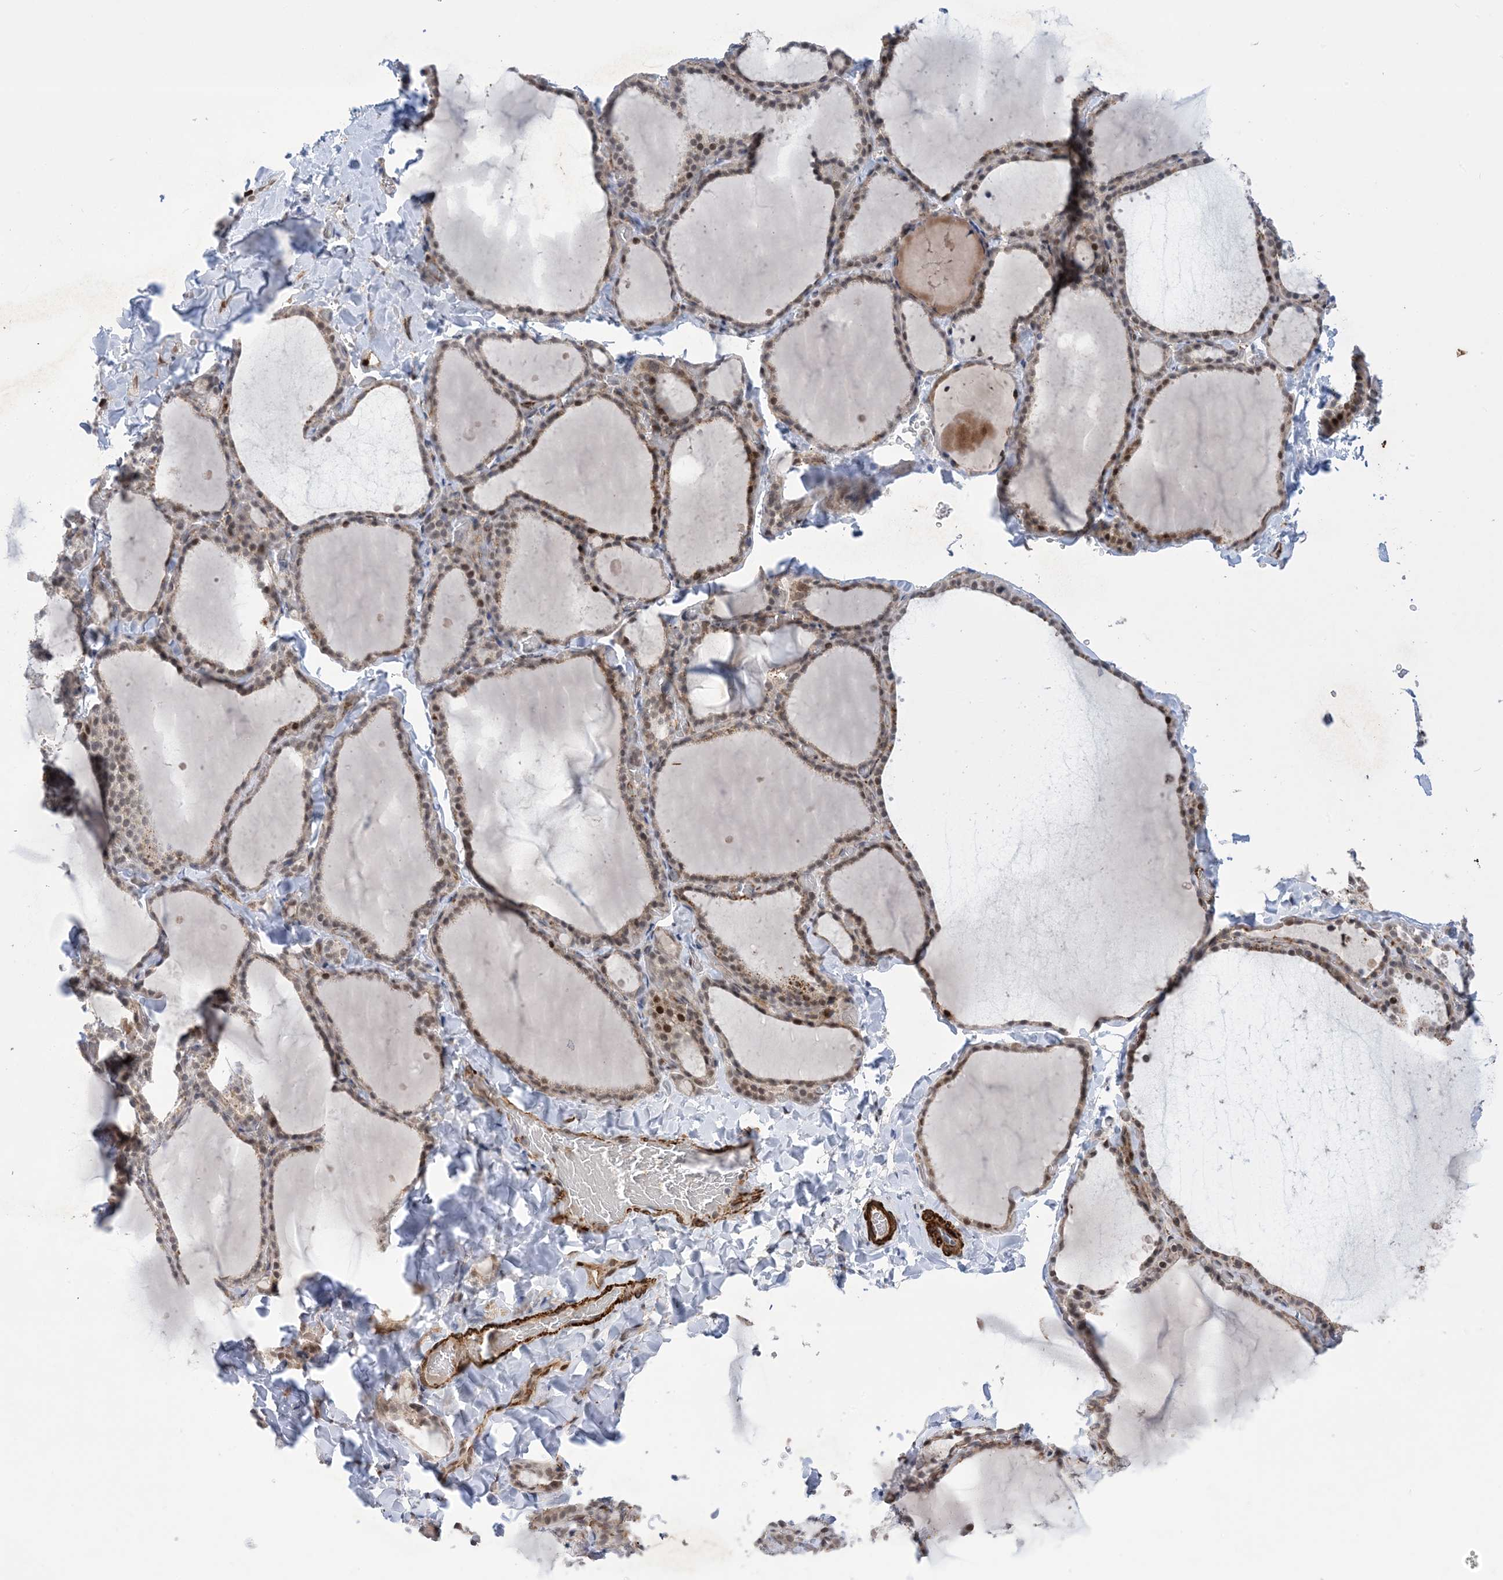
{"staining": {"intensity": "weak", "quantity": "25%-75%", "location": "cytoplasmic/membranous,nuclear"}, "tissue": "thyroid gland", "cell_type": "Glandular cells", "image_type": "normal", "snomed": [{"axis": "morphology", "description": "Normal tissue, NOS"}, {"axis": "topography", "description": "Thyroid gland"}], "caption": "Weak cytoplasmic/membranous,nuclear protein expression is appreciated in about 25%-75% of glandular cells in thyroid gland.", "gene": "ZNF8", "patient": {"sex": "female", "age": 22}}